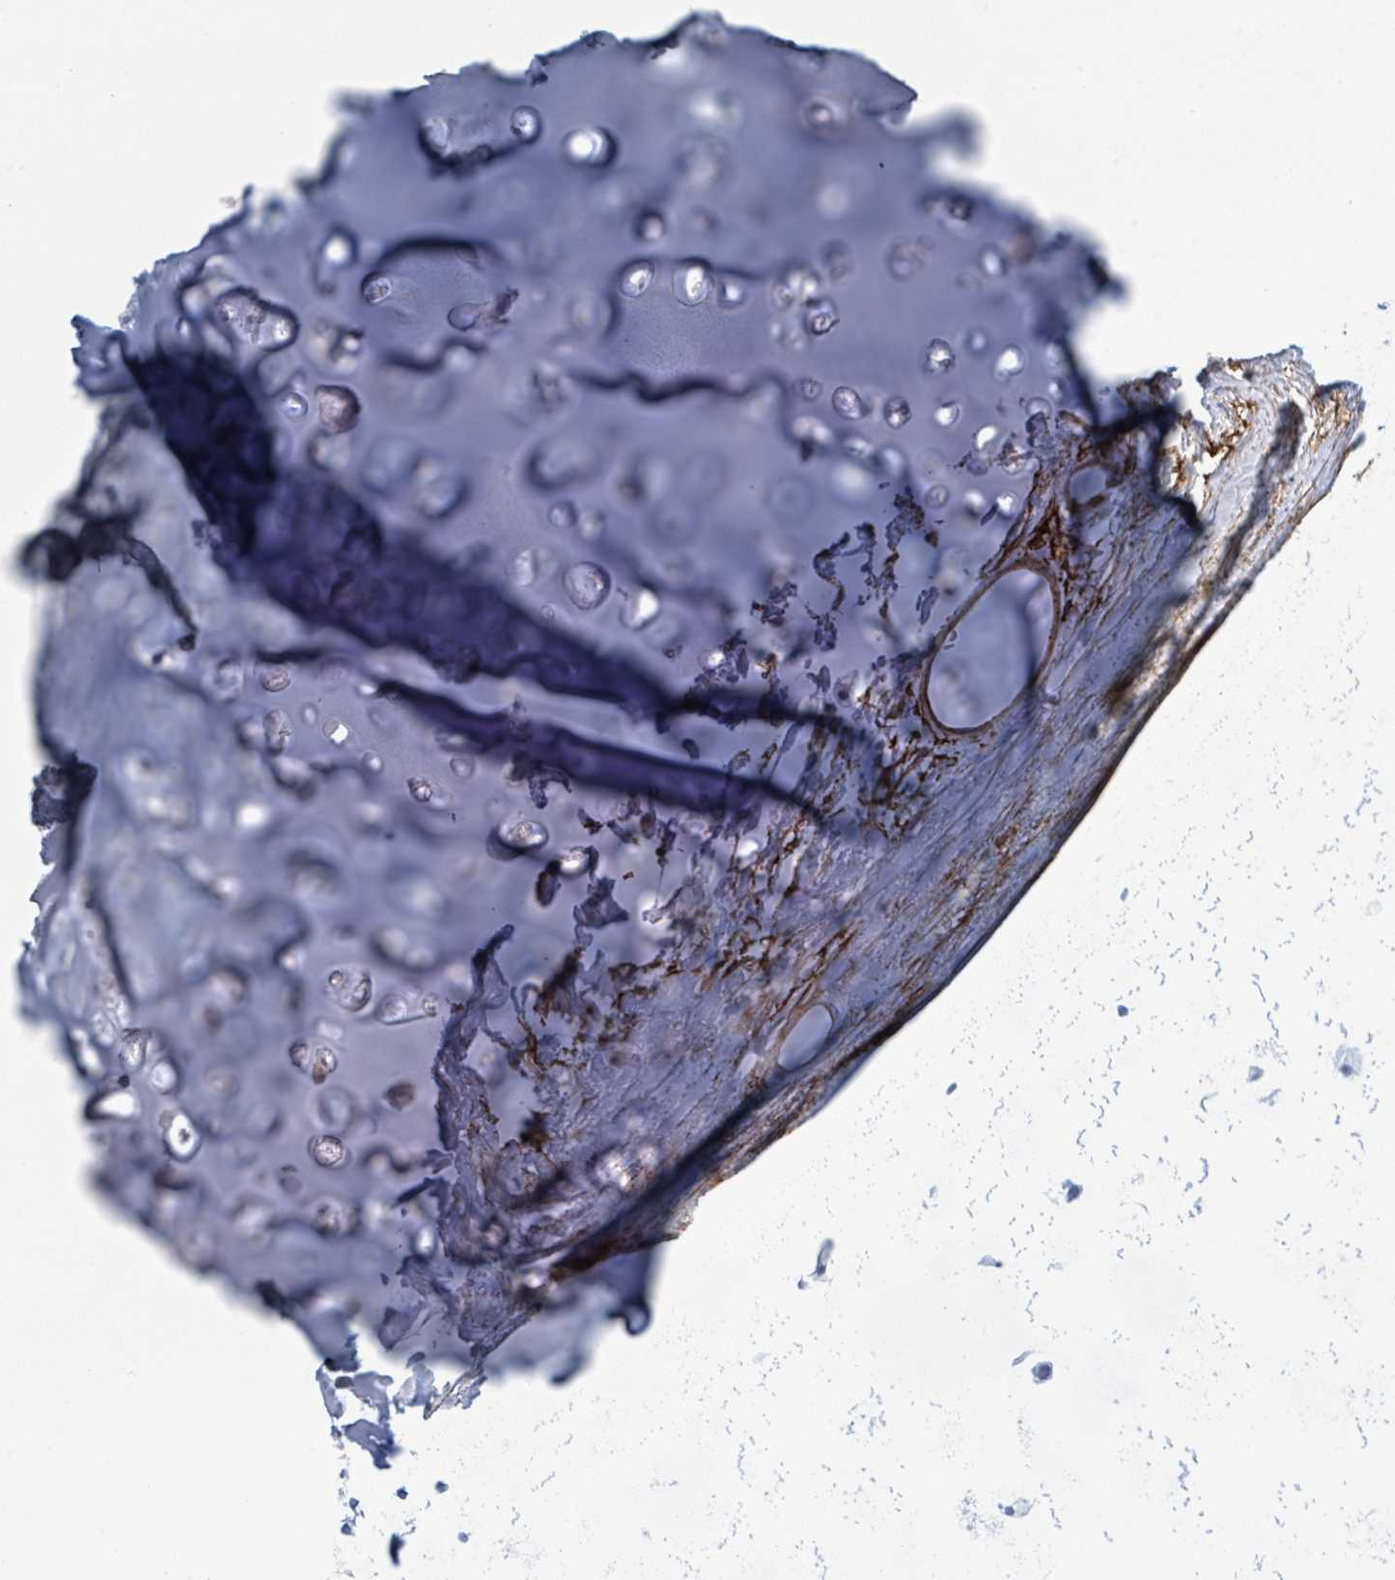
{"staining": {"intensity": "negative", "quantity": "none", "location": "none"}, "tissue": "adipose tissue", "cell_type": "Adipocytes", "image_type": "normal", "snomed": [{"axis": "morphology", "description": "Normal tissue, NOS"}, {"axis": "topography", "description": "Lymph node"}, {"axis": "topography", "description": "Cartilage tissue"}, {"axis": "topography", "description": "Bronchus"}], "caption": "This is a photomicrograph of immunohistochemistry staining of benign adipose tissue, which shows no positivity in adipocytes. (Brightfield microscopy of DAB immunohistochemistry (IHC) at high magnification).", "gene": "EGFL7", "patient": {"sex": "female", "age": 70}}